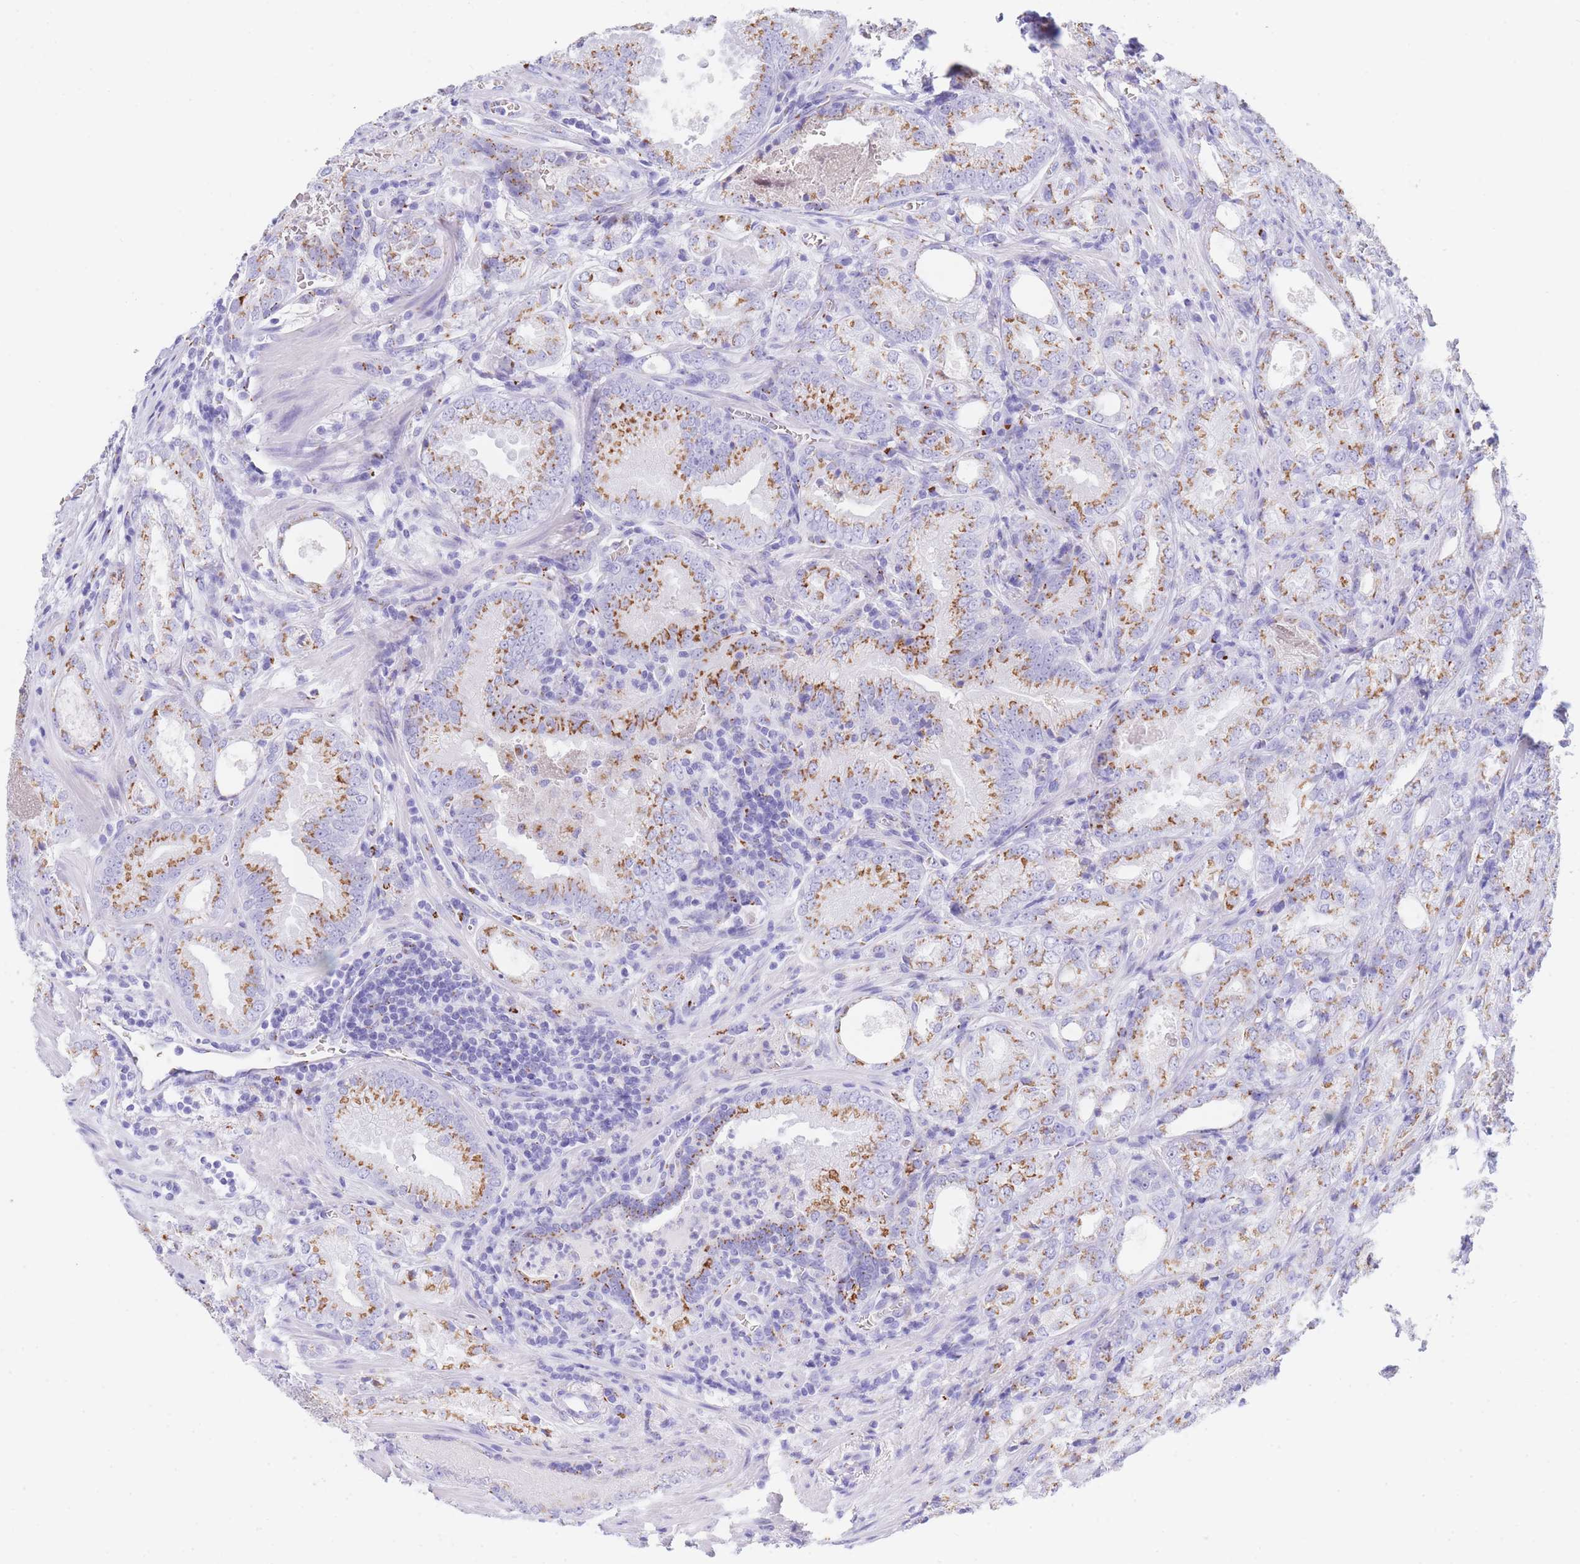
{"staining": {"intensity": "moderate", "quantity": ">75%", "location": "cytoplasmic/membranous"}, "tissue": "prostate cancer", "cell_type": "Tumor cells", "image_type": "cancer", "snomed": [{"axis": "morphology", "description": "Adenocarcinoma, High grade"}, {"axis": "topography", "description": "Prostate"}], "caption": "The image displays a brown stain indicating the presence of a protein in the cytoplasmic/membranous of tumor cells in prostate cancer. (brown staining indicates protein expression, while blue staining denotes nuclei).", "gene": "FAM3C", "patient": {"sex": "male", "age": 63}}